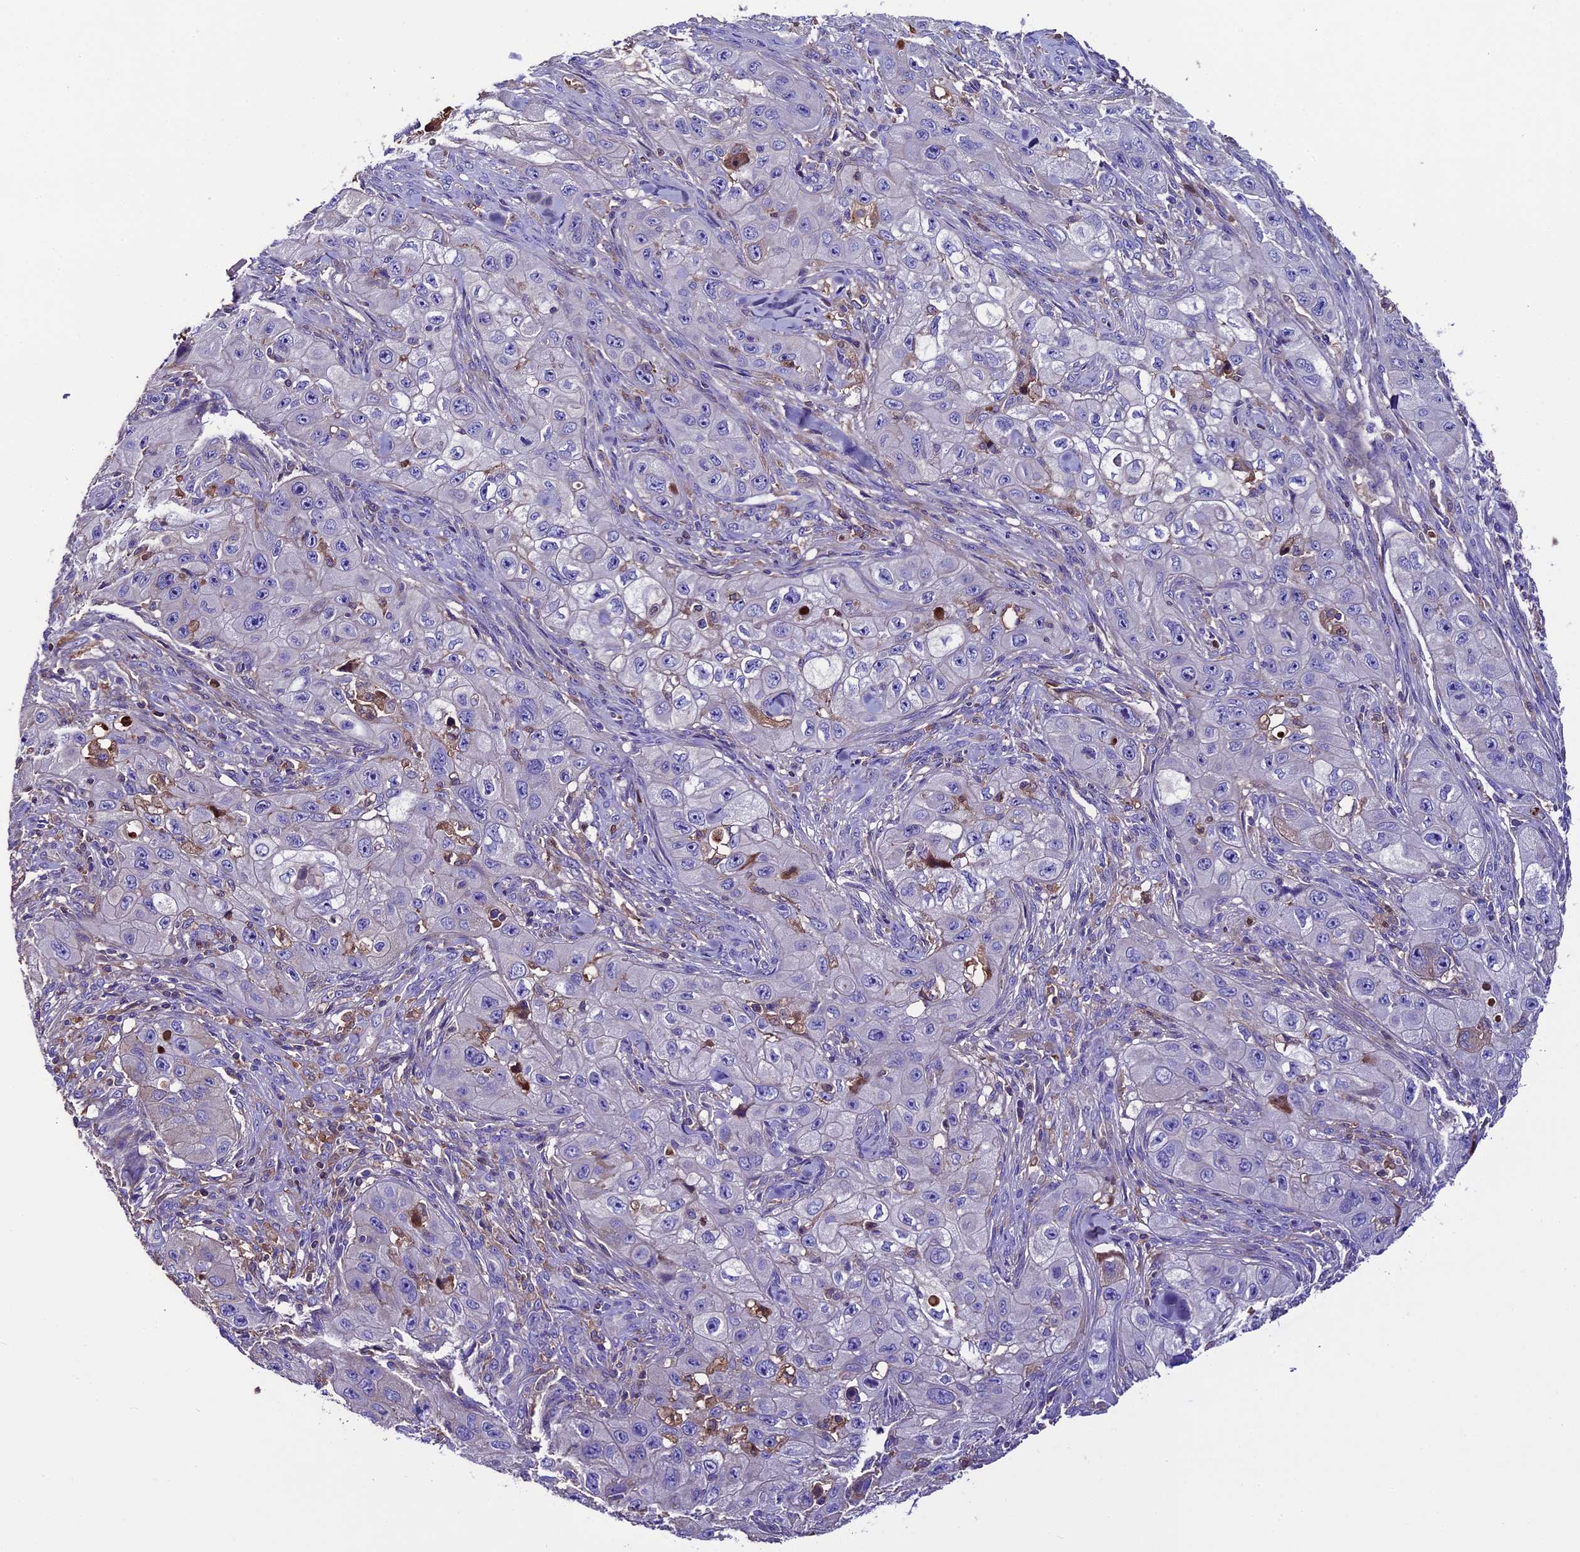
{"staining": {"intensity": "negative", "quantity": "none", "location": "none"}, "tissue": "skin cancer", "cell_type": "Tumor cells", "image_type": "cancer", "snomed": [{"axis": "morphology", "description": "Squamous cell carcinoma, NOS"}, {"axis": "topography", "description": "Skin"}, {"axis": "topography", "description": "Subcutis"}], "caption": "A high-resolution histopathology image shows IHC staining of skin cancer (squamous cell carcinoma), which reveals no significant positivity in tumor cells.", "gene": "TCP11L2", "patient": {"sex": "male", "age": 73}}